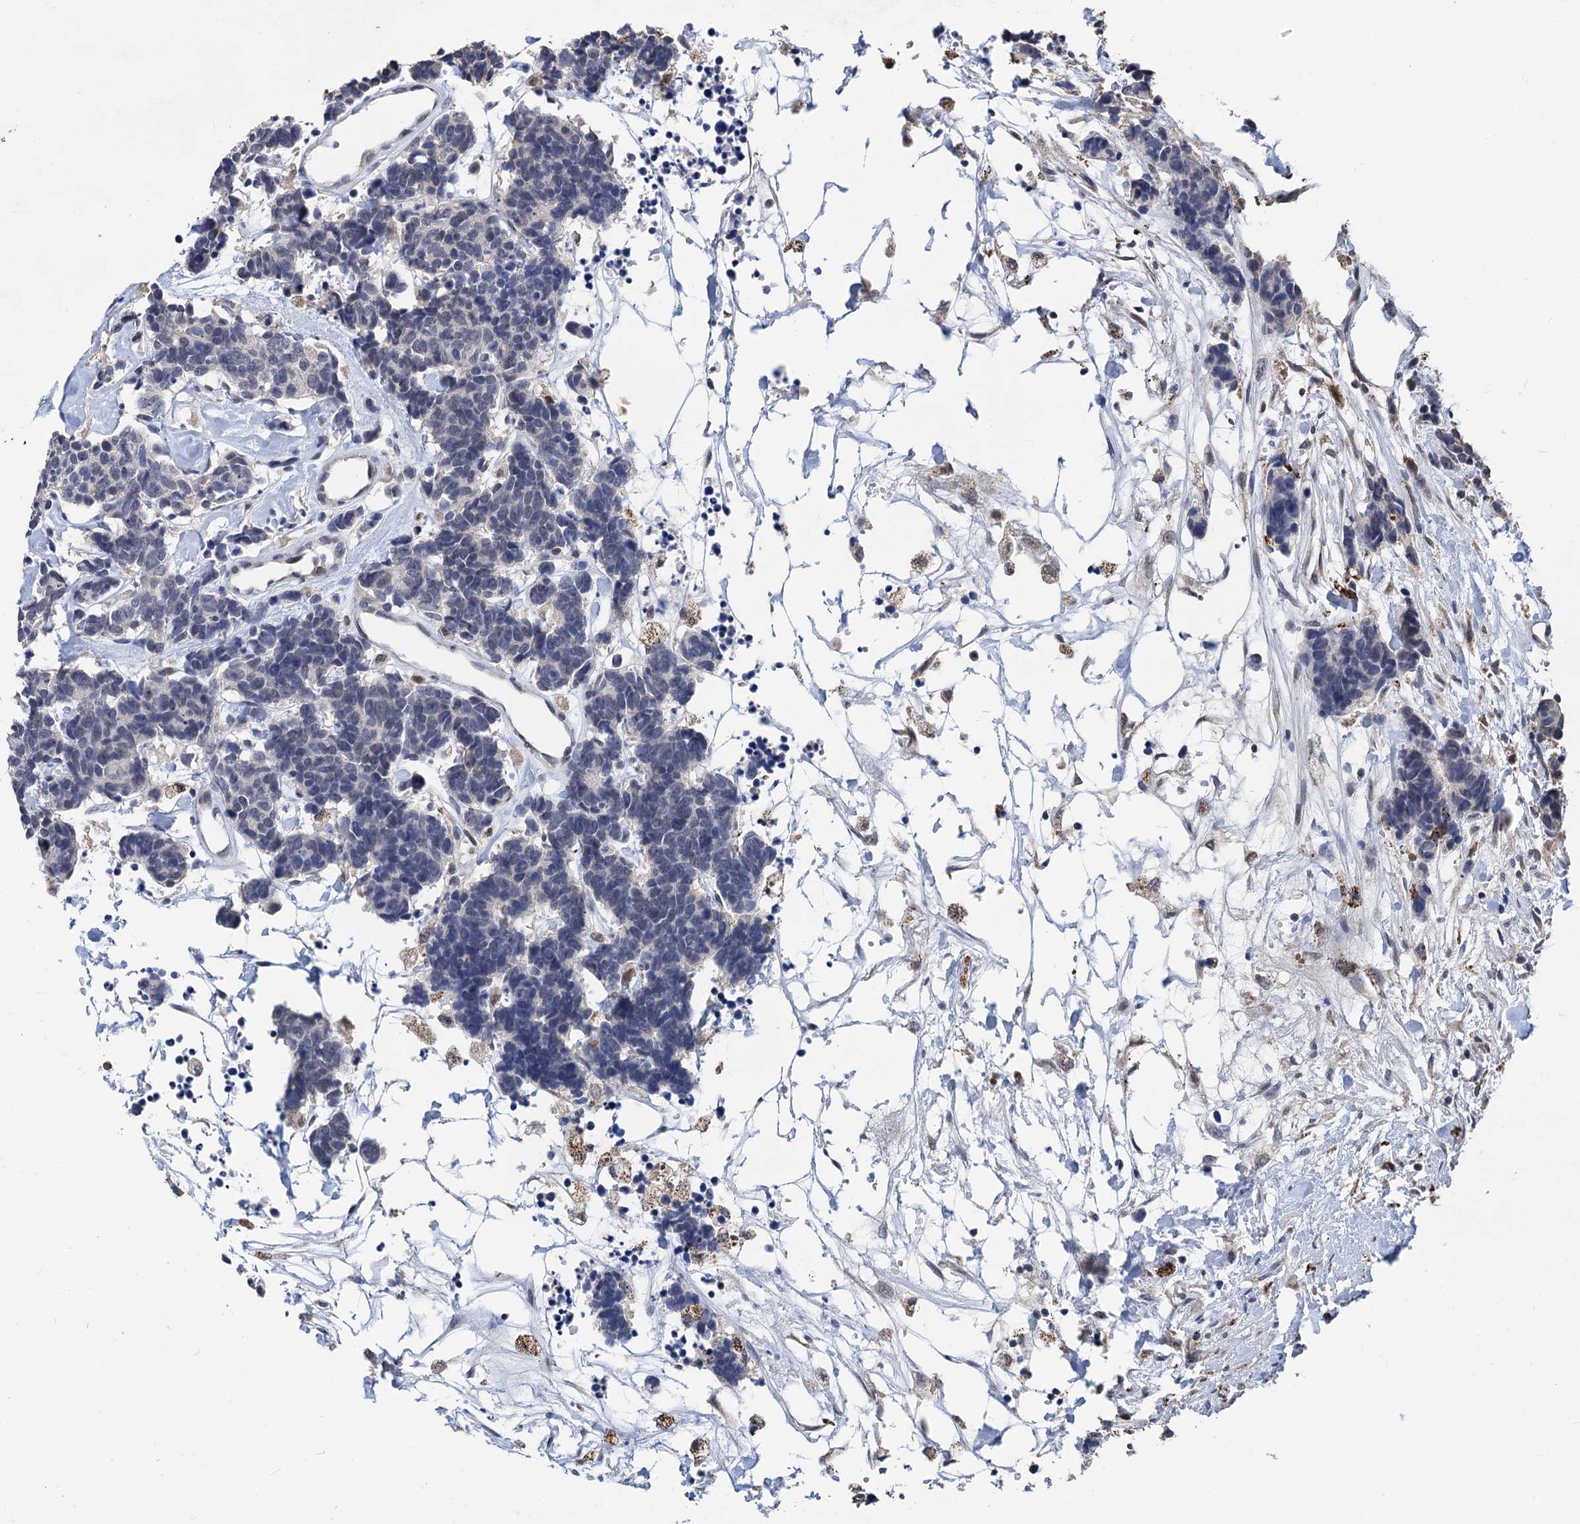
{"staining": {"intensity": "negative", "quantity": "none", "location": "none"}, "tissue": "carcinoid", "cell_type": "Tumor cells", "image_type": "cancer", "snomed": [{"axis": "morphology", "description": "Carcinoma, NOS"}, {"axis": "morphology", "description": "Carcinoid, malignant, NOS"}, {"axis": "topography", "description": "Urinary bladder"}], "caption": "DAB (3,3'-diaminobenzidine) immunohistochemical staining of carcinoma reveals no significant expression in tumor cells.", "gene": "TSEN34", "patient": {"sex": "male", "age": 57}}